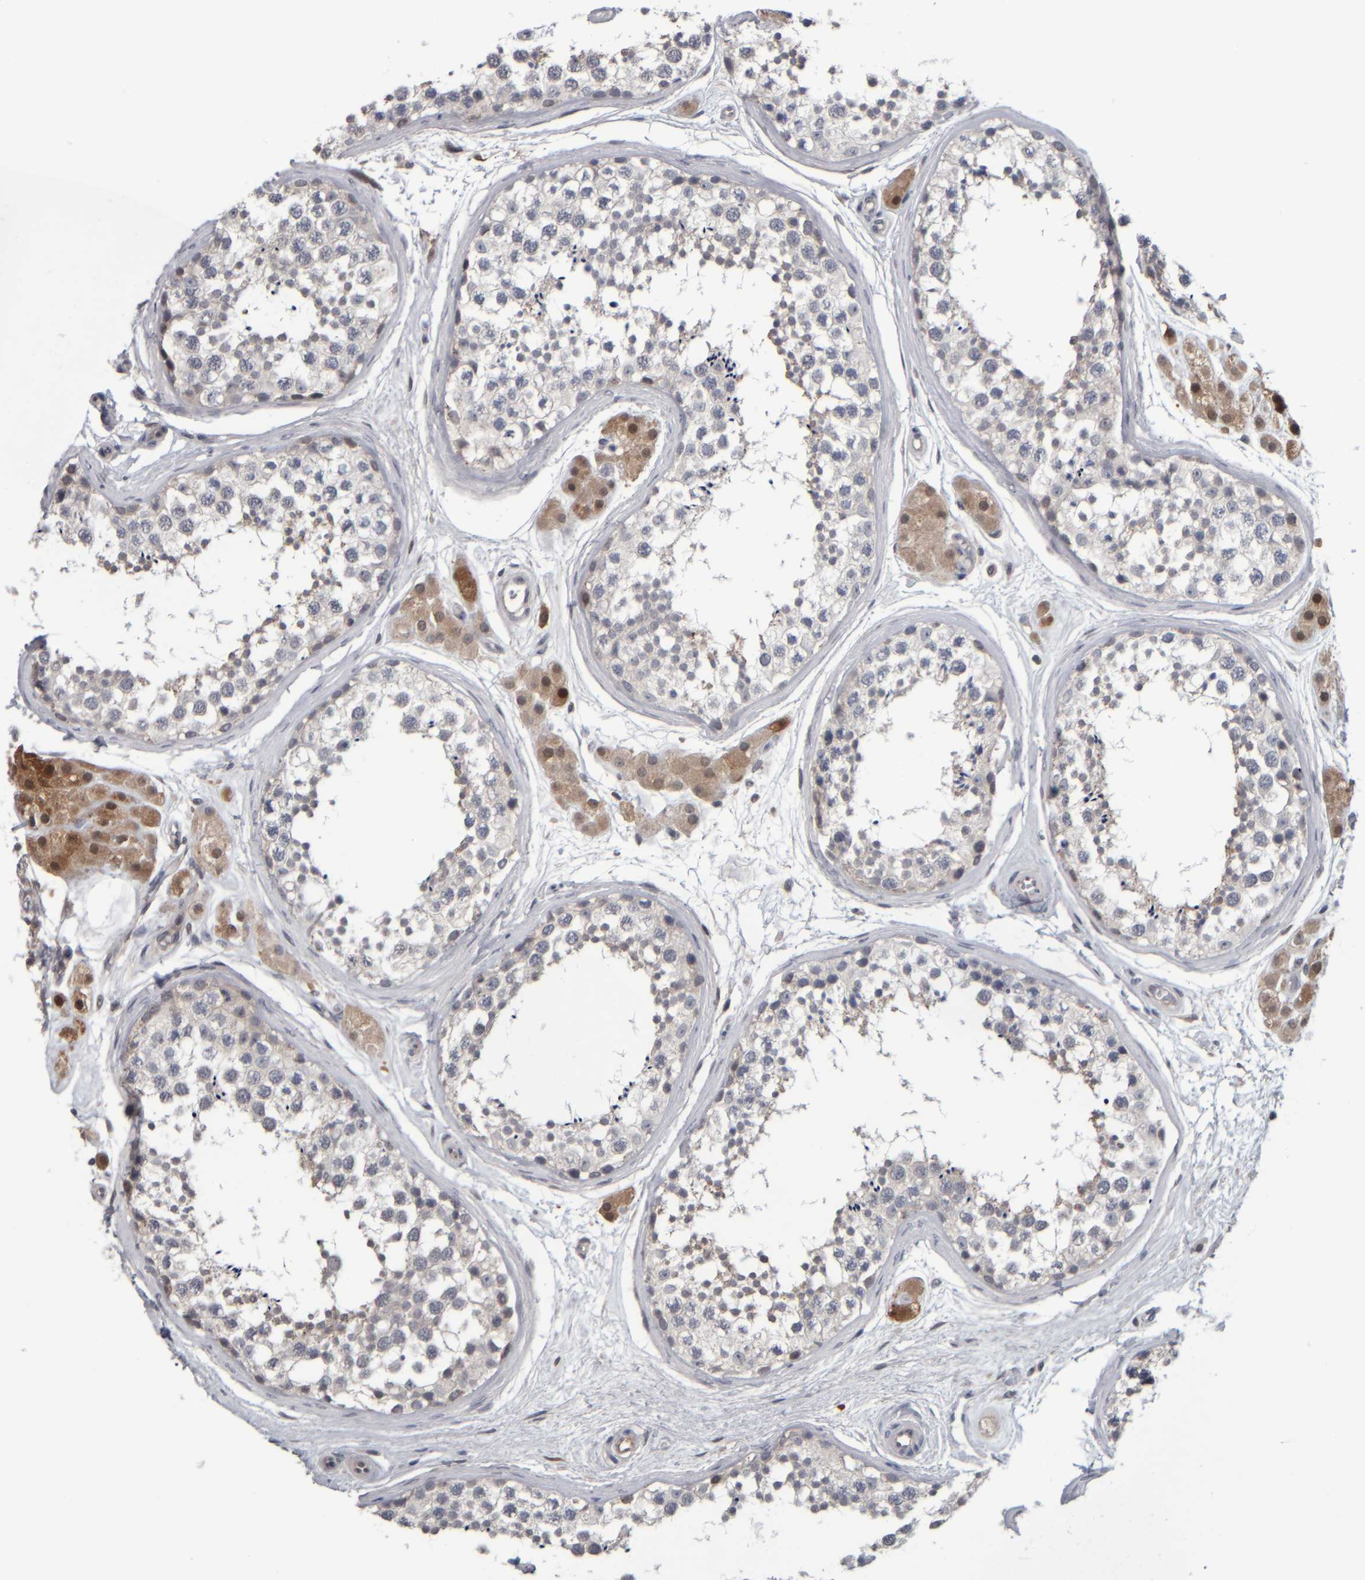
{"staining": {"intensity": "weak", "quantity": "<25%", "location": "cytoplasmic/membranous"}, "tissue": "testis", "cell_type": "Cells in seminiferous ducts", "image_type": "normal", "snomed": [{"axis": "morphology", "description": "Normal tissue, NOS"}, {"axis": "topography", "description": "Testis"}], "caption": "Micrograph shows no significant protein expression in cells in seminiferous ducts of benign testis. (Immunohistochemistry (ihc), brightfield microscopy, high magnification).", "gene": "COL14A1", "patient": {"sex": "male", "age": 56}}